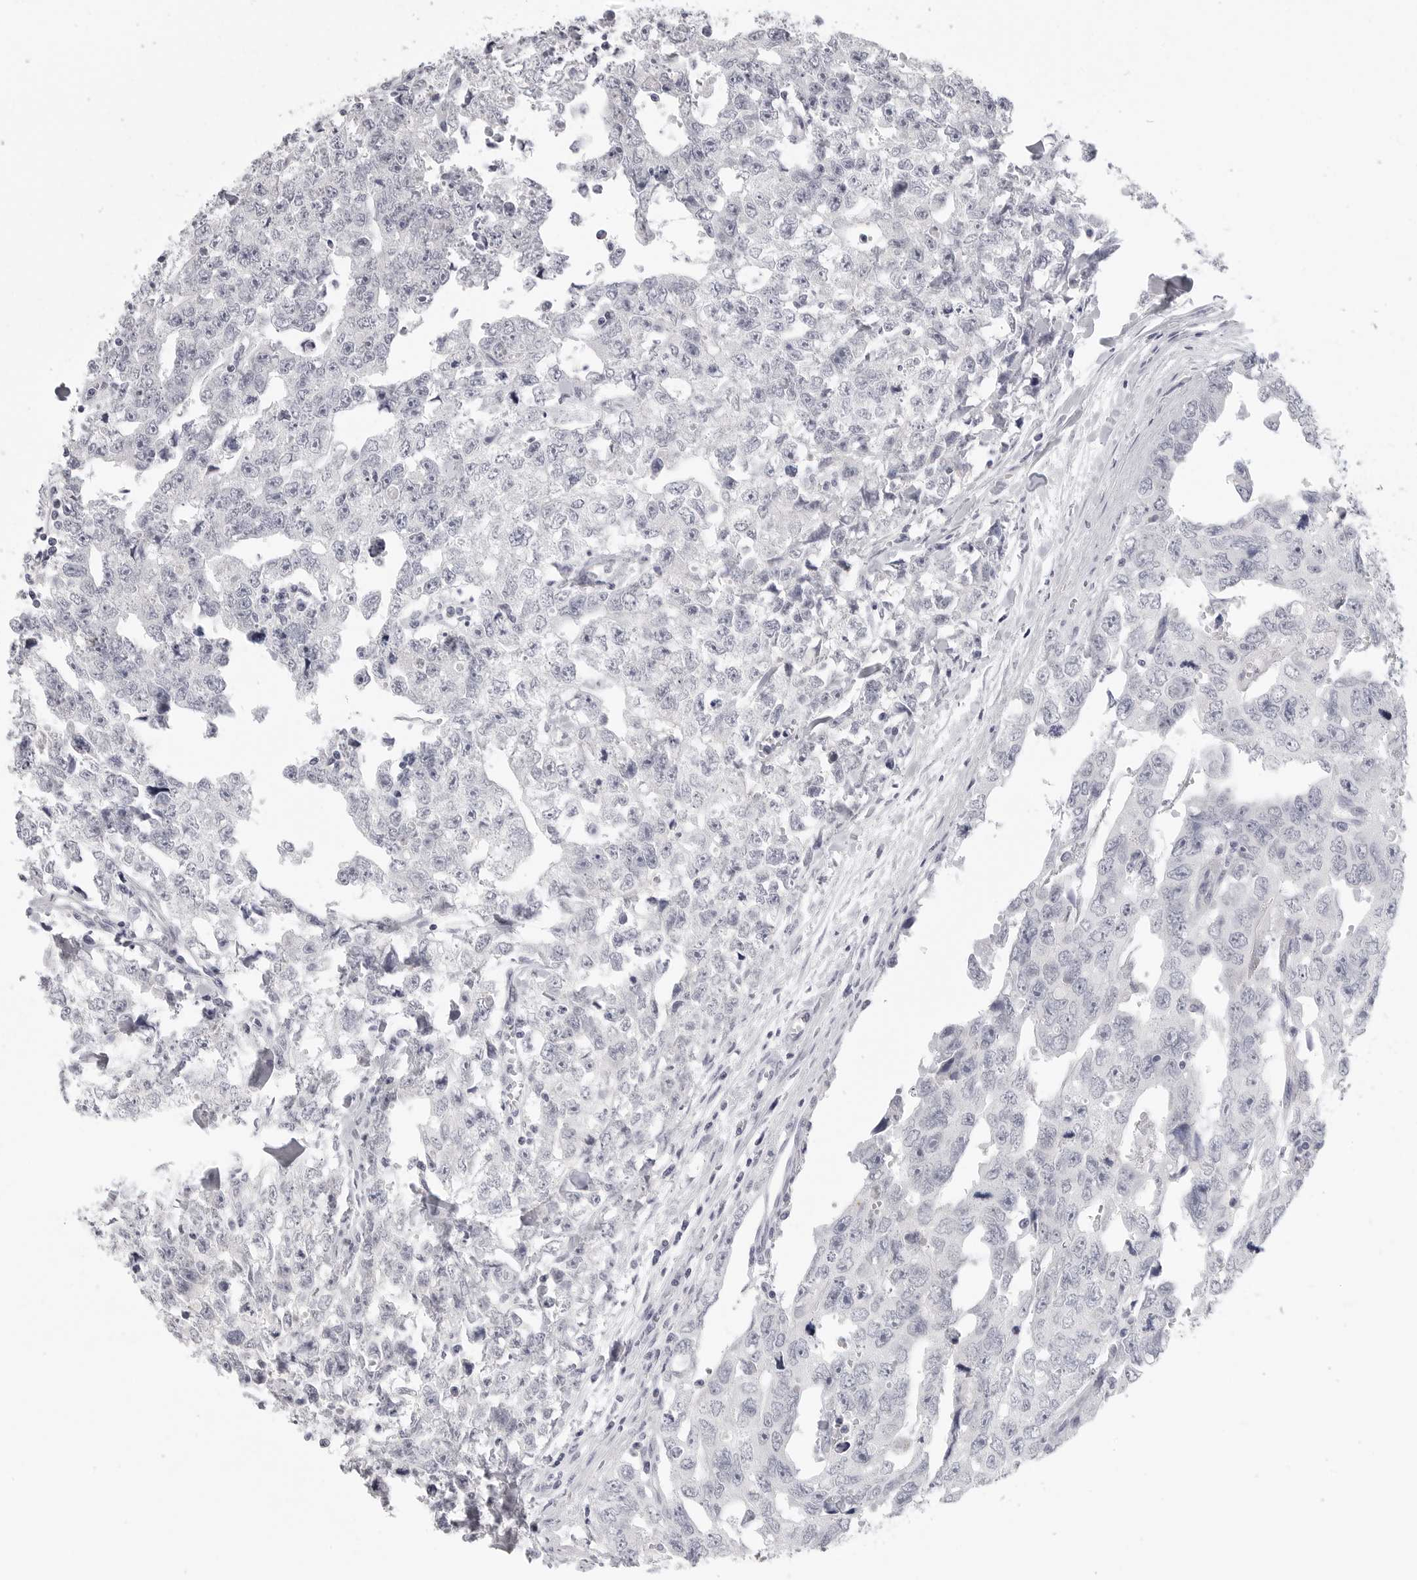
{"staining": {"intensity": "negative", "quantity": "none", "location": "none"}, "tissue": "testis cancer", "cell_type": "Tumor cells", "image_type": "cancer", "snomed": [{"axis": "morphology", "description": "Carcinoma, Embryonal, NOS"}, {"axis": "topography", "description": "Testis"}], "caption": "The micrograph exhibits no staining of tumor cells in testis cancer. The staining is performed using DAB (3,3'-diaminobenzidine) brown chromogen with nuclei counter-stained in using hematoxylin.", "gene": "HMGCS2", "patient": {"sex": "male", "age": 28}}